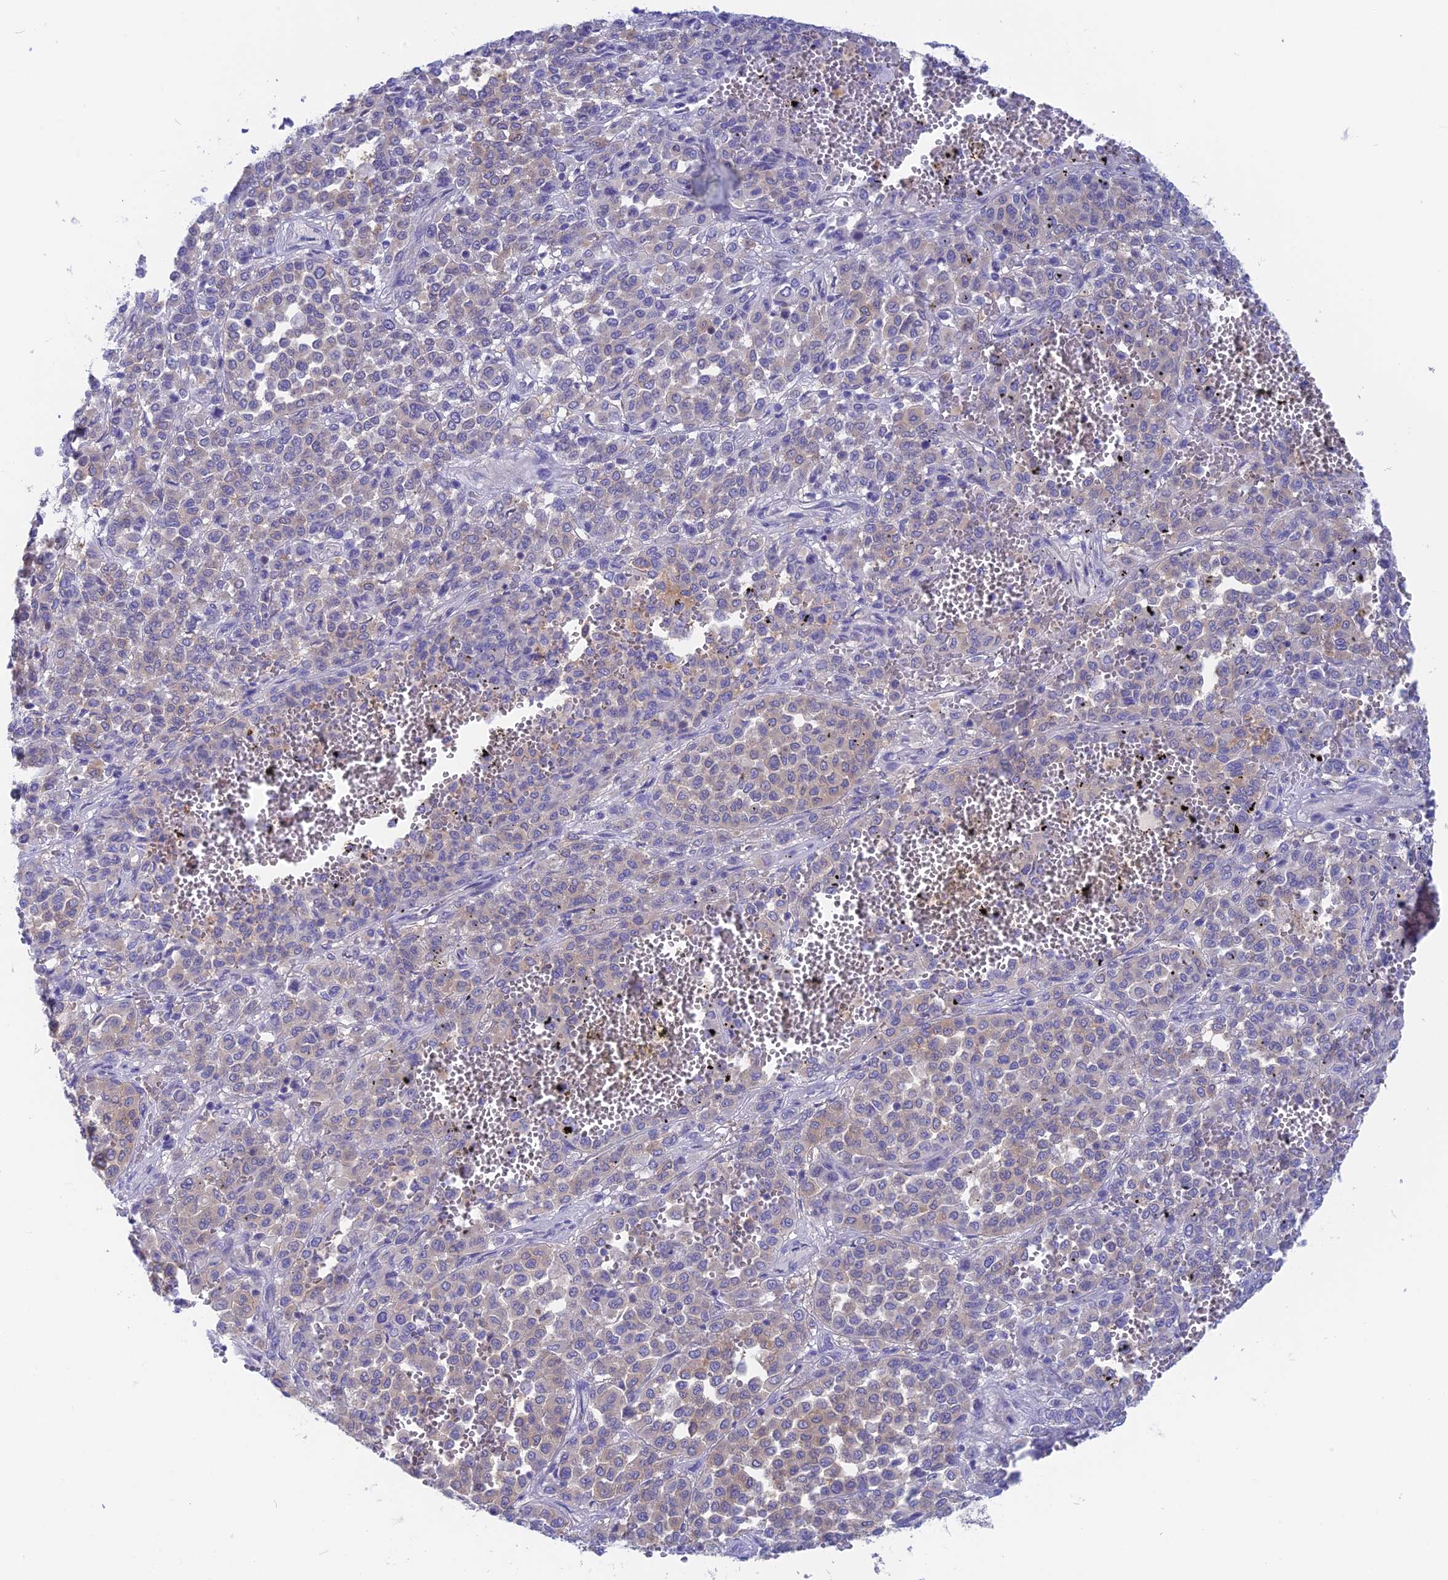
{"staining": {"intensity": "negative", "quantity": "none", "location": "none"}, "tissue": "melanoma", "cell_type": "Tumor cells", "image_type": "cancer", "snomed": [{"axis": "morphology", "description": "Malignant melanoma, Metastatic site"}, {"axis": "topography", "description": "Pancreas"}], "caption": "DAB (3,3'-diaminobenzidine) immunohistochemical staining of melanoma exhibits no significant expression in tumor cells. (DAB immunohistochemistry (IHC), high magnification).", "gene": "LZTFL1", "patient": {"sex": "female", "age": 30}}